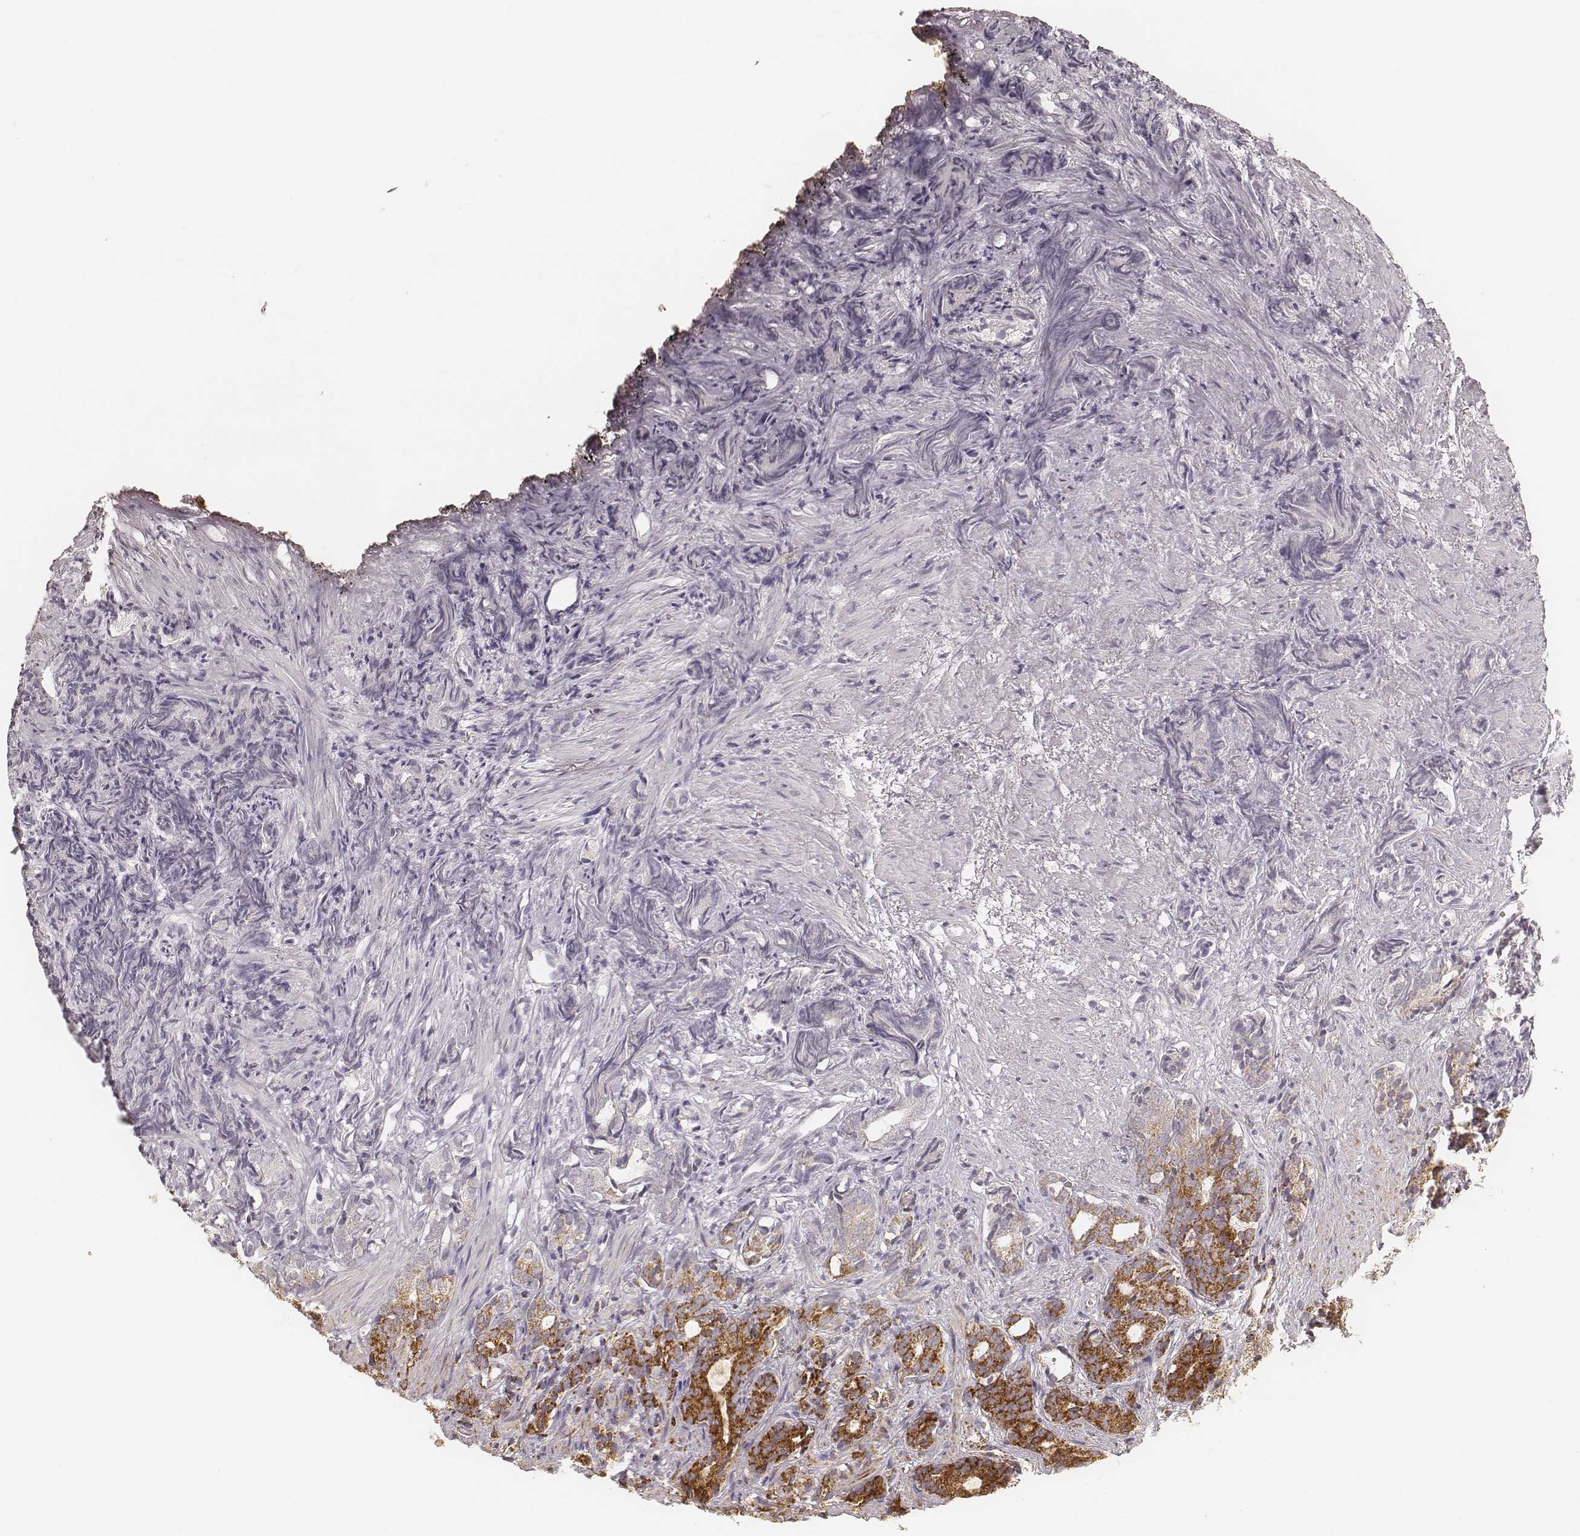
{"staining": {"intensity": "strong", "quantity": ">75%", "location": "cytoplasmic/membranous"}, "tissue": "prostate cancer", "cell_type": "Tumor cells", "image_type": "cancer", "snomed": [{"axis": "morphology", "description": "Adenocarcinoma, High grade"}, {"axis": "topography", "description": "Prostate"}], "caption": "Protein analysis of high-grade adenocarcinoma (prostate) tissue exhibits strong cytoplasmic/membranous positivity in about >75% of tumor cells. (DAB IHC, brown staining for protein, blue staining for nuclei).", "gene": "CS", "patient": {"sex": "male", "age": 84}}